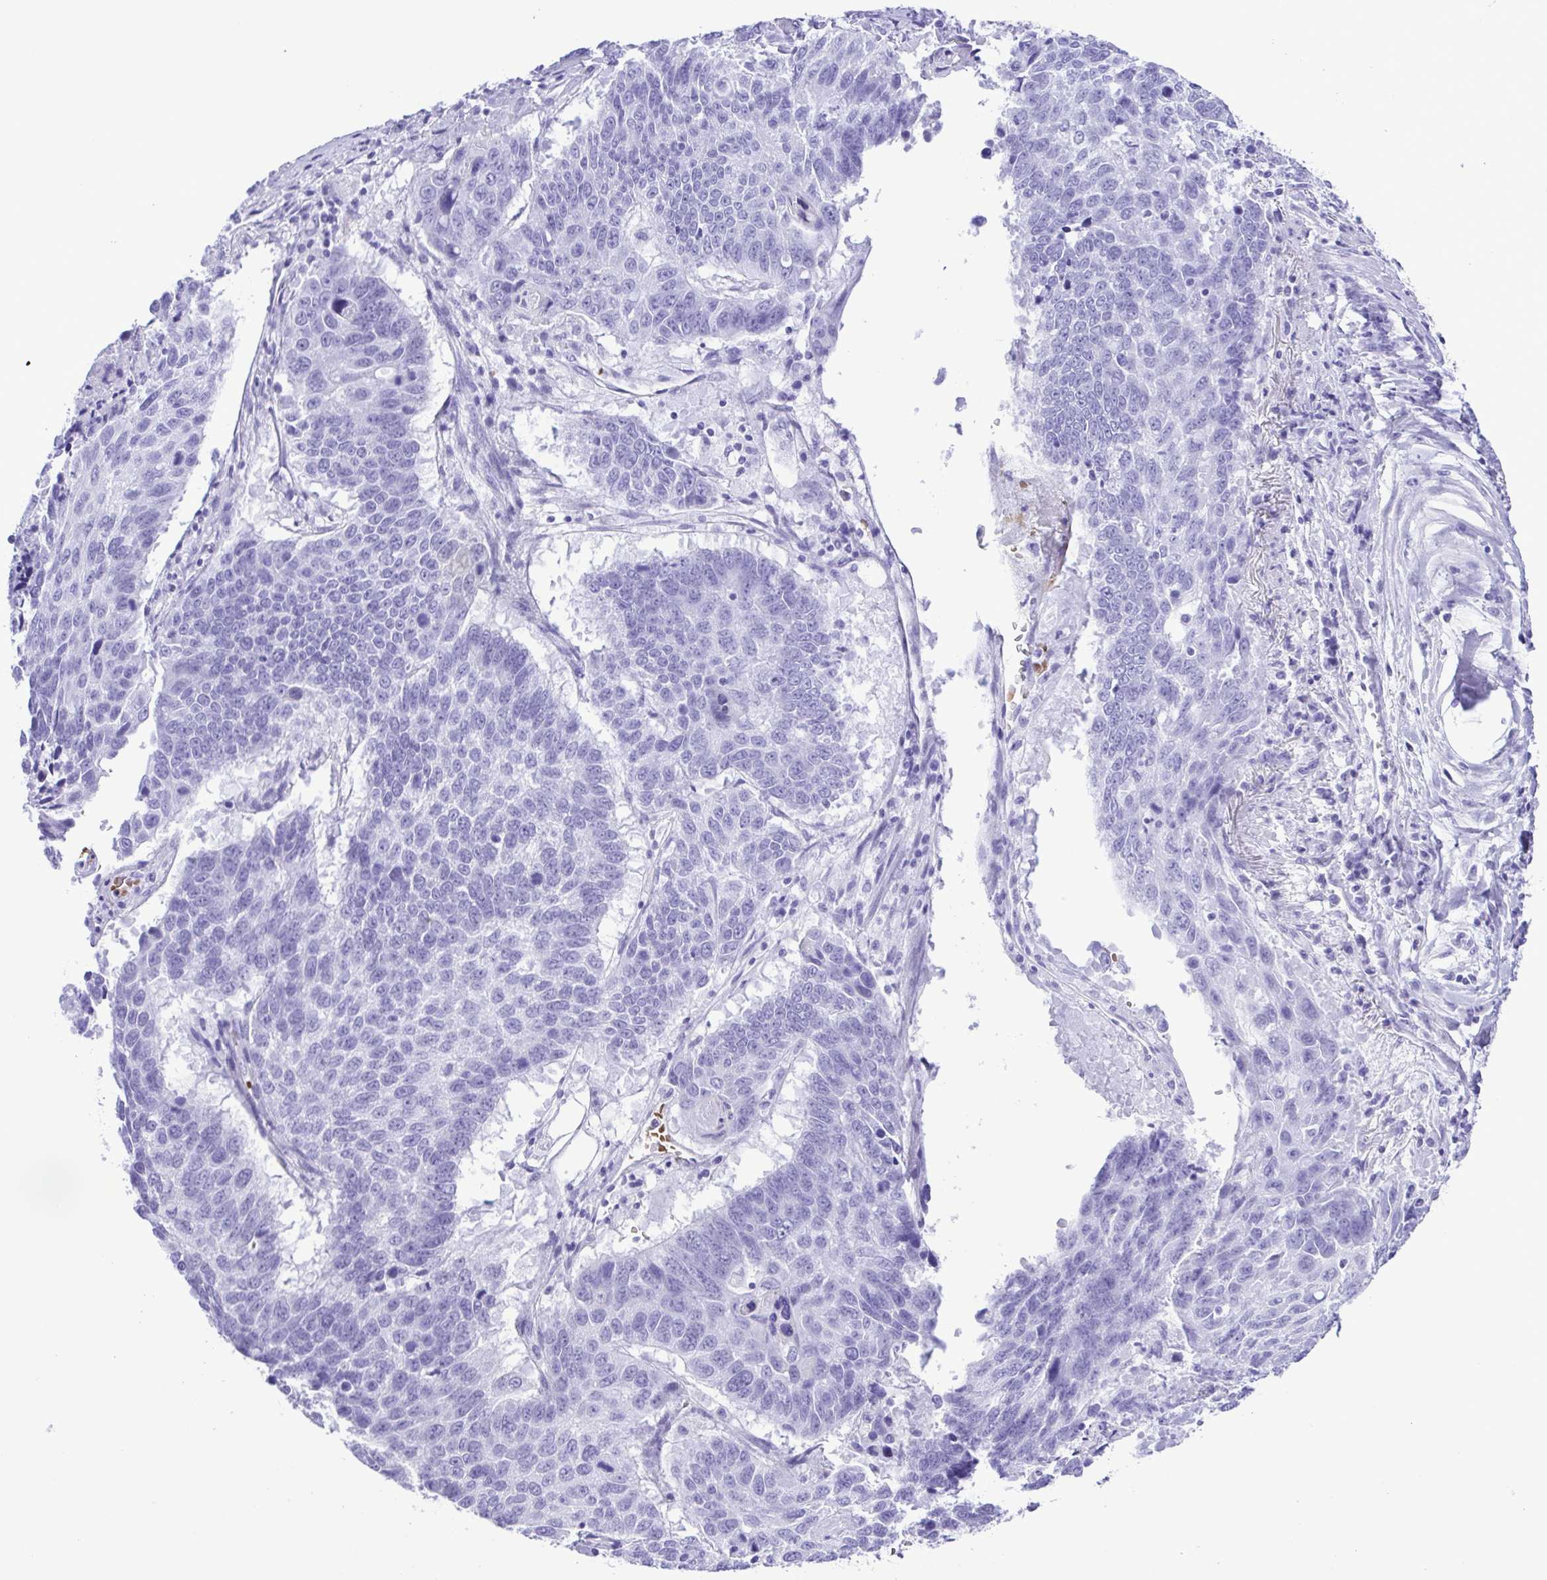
{"staining": {"intensity": "negative", "quantity": "none", "location": "none"}, "tissue": "lung cancer", "cell_type": "Tumor cells", "image_type": "cancer", "snomed": [{"axis": "morphology", "description": "Squamous cell carcinoma, NOS"}, {"axis": "topography", "description": "Lung"}], "caption": "Immunohistochemistry image of neoplastic tissue: human lung cancer (squamous cell carcinoma) stained with DAB demonstrates no significant protein positivity in tumor cells.", "gene": "SYT1", "patient": {"sex": "male", "age": 73}}